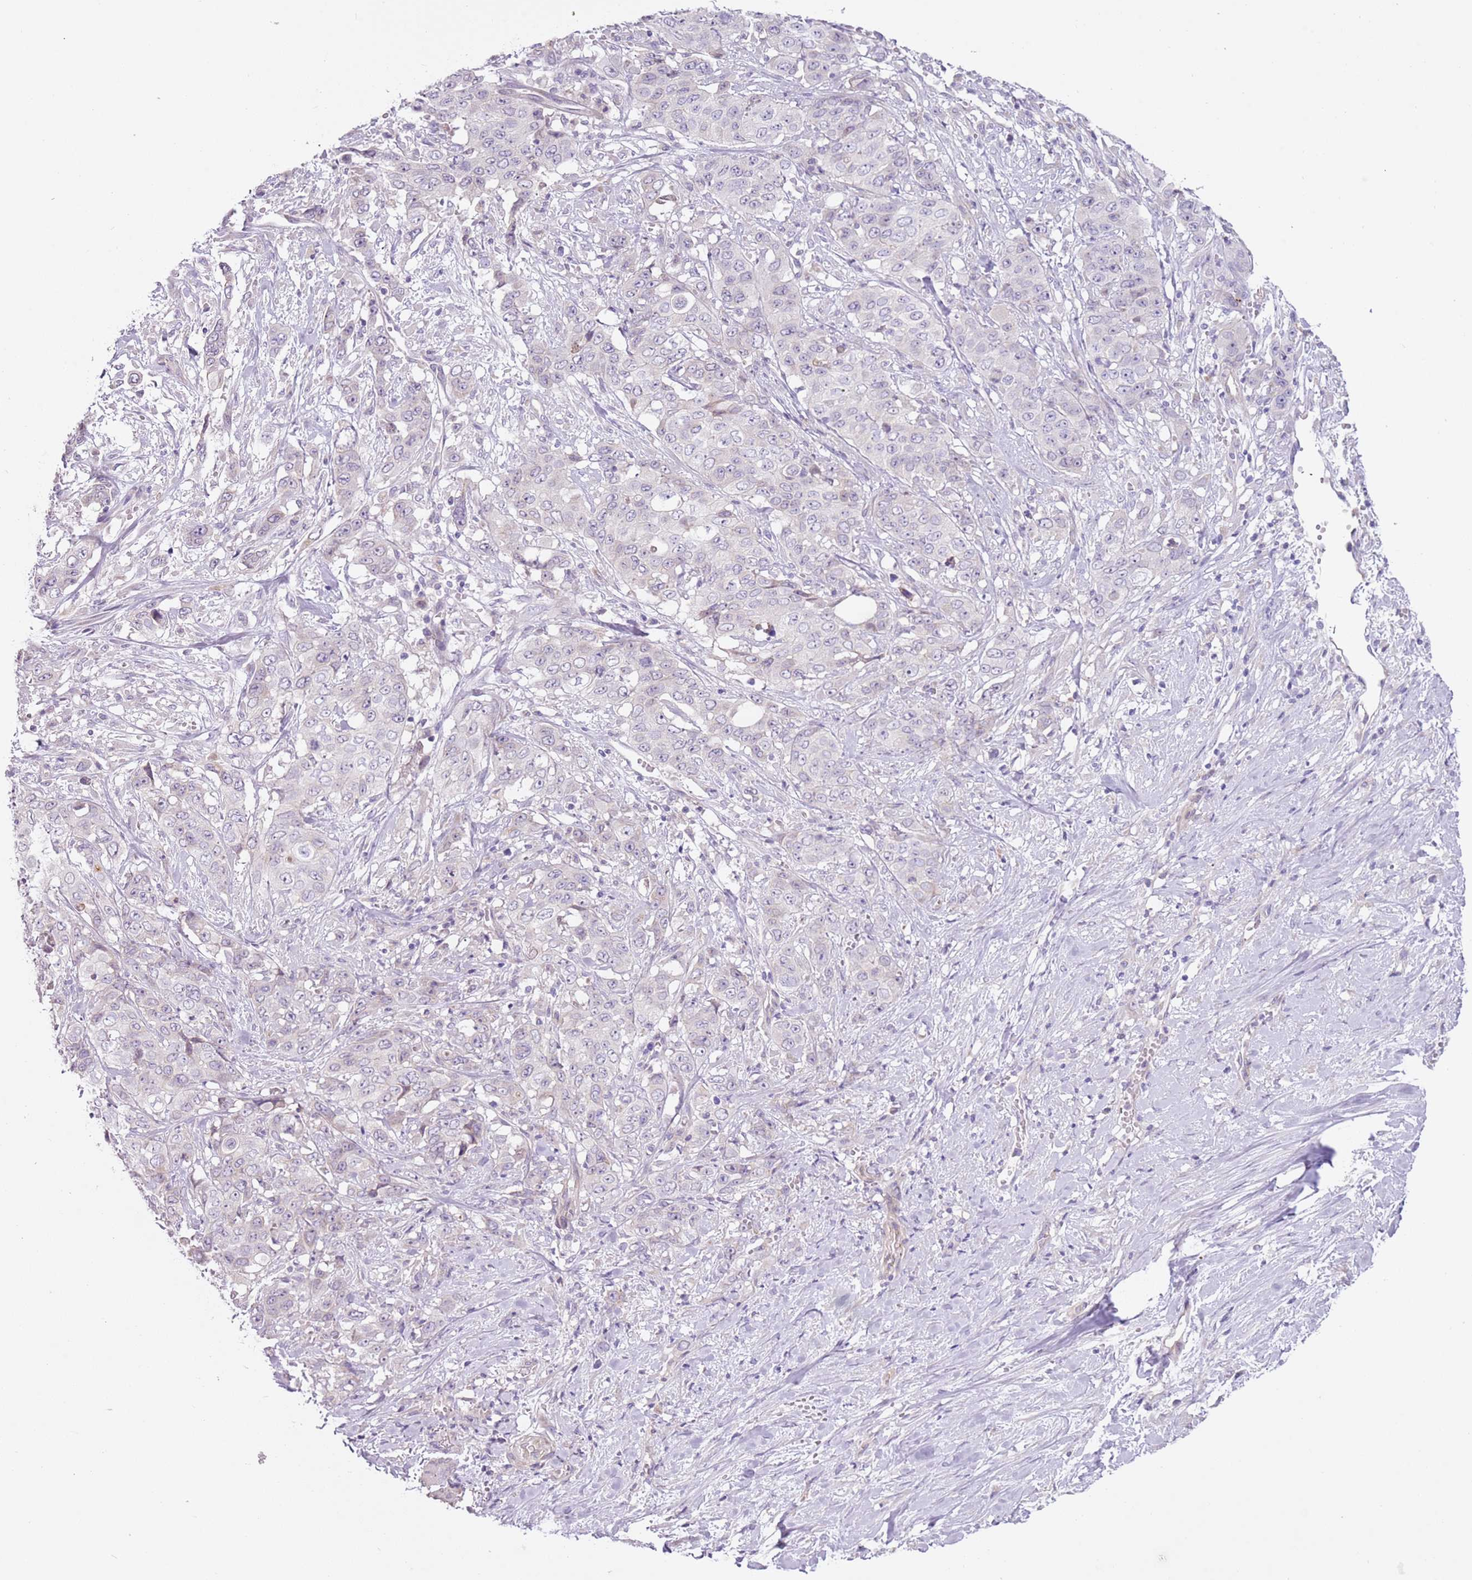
{"staining": {"intensity": "negative", "quantity": "none", "location": "none"}, "tissue": "stomach cancer", "cell_type": "Tumor cells", "image_type": "cancer", "snomed": [{"axis": "morphology", "description": "Adenocarcinoma, NOS"}, {"axis": "topography", "description": "Stomach, upper"}], "caption": "This is a photomicrograph of immunohistochemistry staining of stomach cancer (adenocarcinoma), which shows no staining in tumor cells.", "gene": "MRO", "patient": {"sex": "male", "age": 62}}